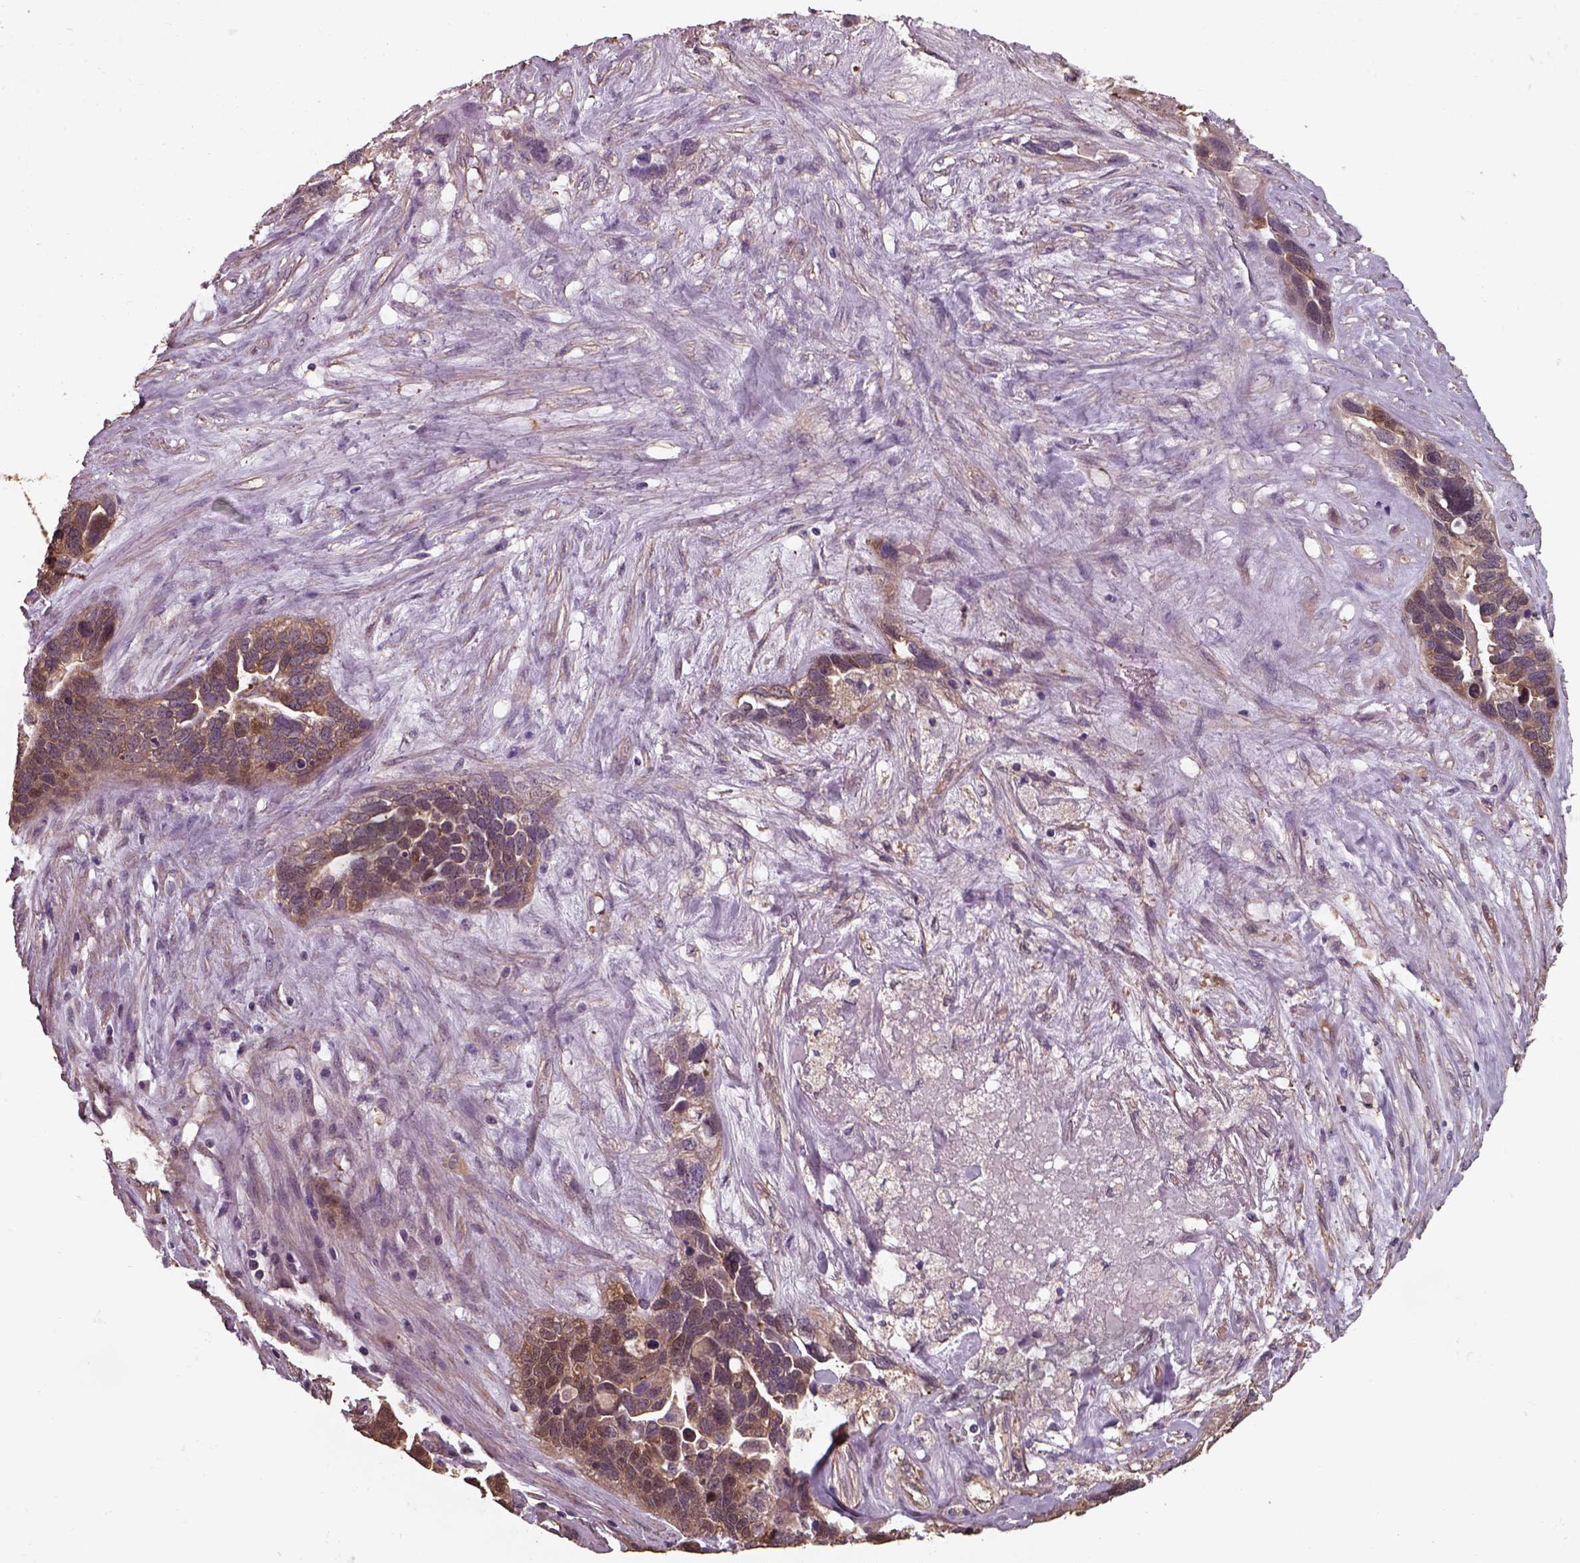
{"staining": {"intensity": "moderate", "quantity": ">75%", "location": "cytoplasmic/membranous"}, "tissue": "ovarian cancer", "cell_type": "Tumor cells", "image_type": "cancer", "snomed": [{"axis": "morphology", "description": "Cystadenocarcinoma, serous, NOS"}, {"axis": "topography", "description": "Ovary"}], "caption": "Moderate cytoplasmic/membranous protein positivity is seen in about >75% of tumor cells in ovarian cancer (serous cystadenocarcinoma).", "gene": "ISYNA1", "patient": {"sex": "female", "age": 54}}